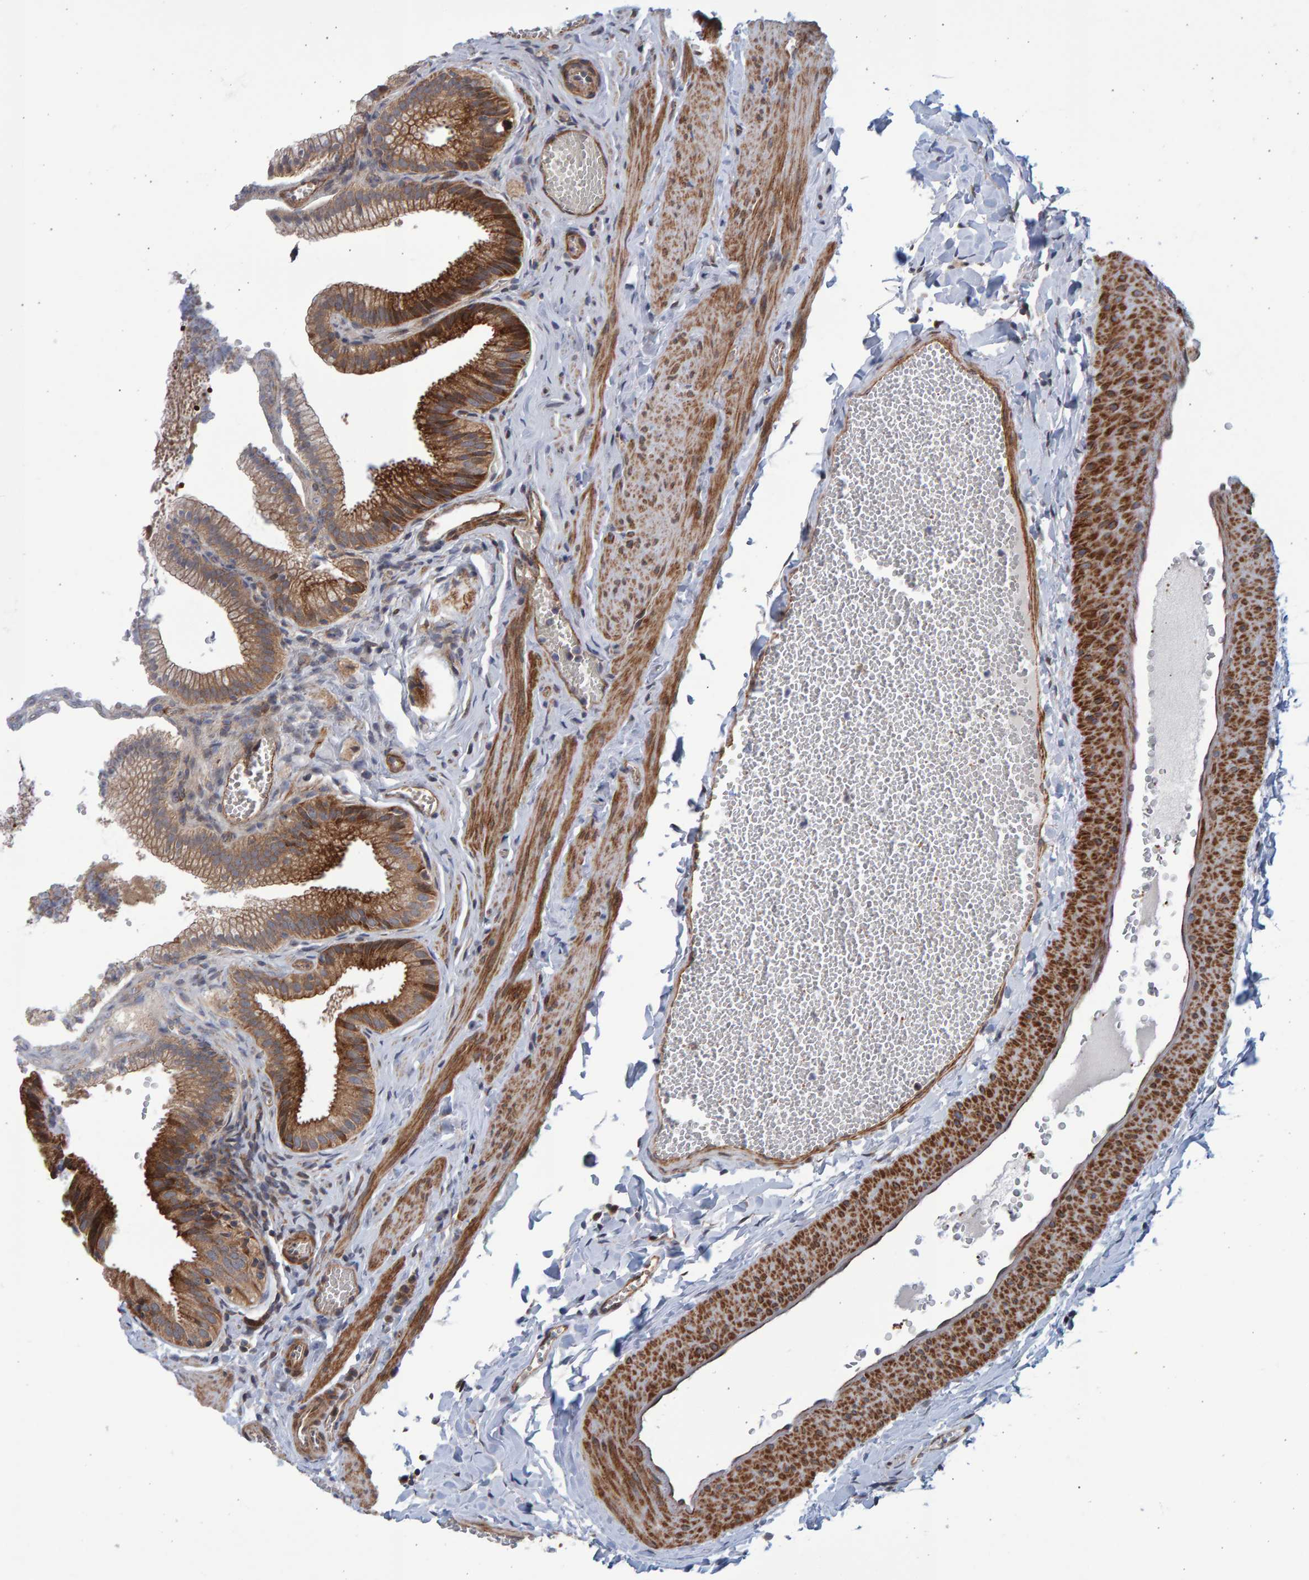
{"staining": {"intensity": "strong", "quantity": ">75%", "location": "cytoplasmic/membranous"}, "tissue": "gallbladder", "cell_type": "Glandular cells", "image_type": "normal", "snomed": [{"axis": "morphology", "description": "Normal tissue, NOS"}, {"axis": "topography", "description": "Gallbladder"}], "caption": "The histopathology image reveals staining of unremarkable gallbladder, revealing strong cytoplasmic/membranous protein positivity (brown color) within glandular cells.", "gene": "LRBA", "patient": {"sex": "male", "age": 38}}